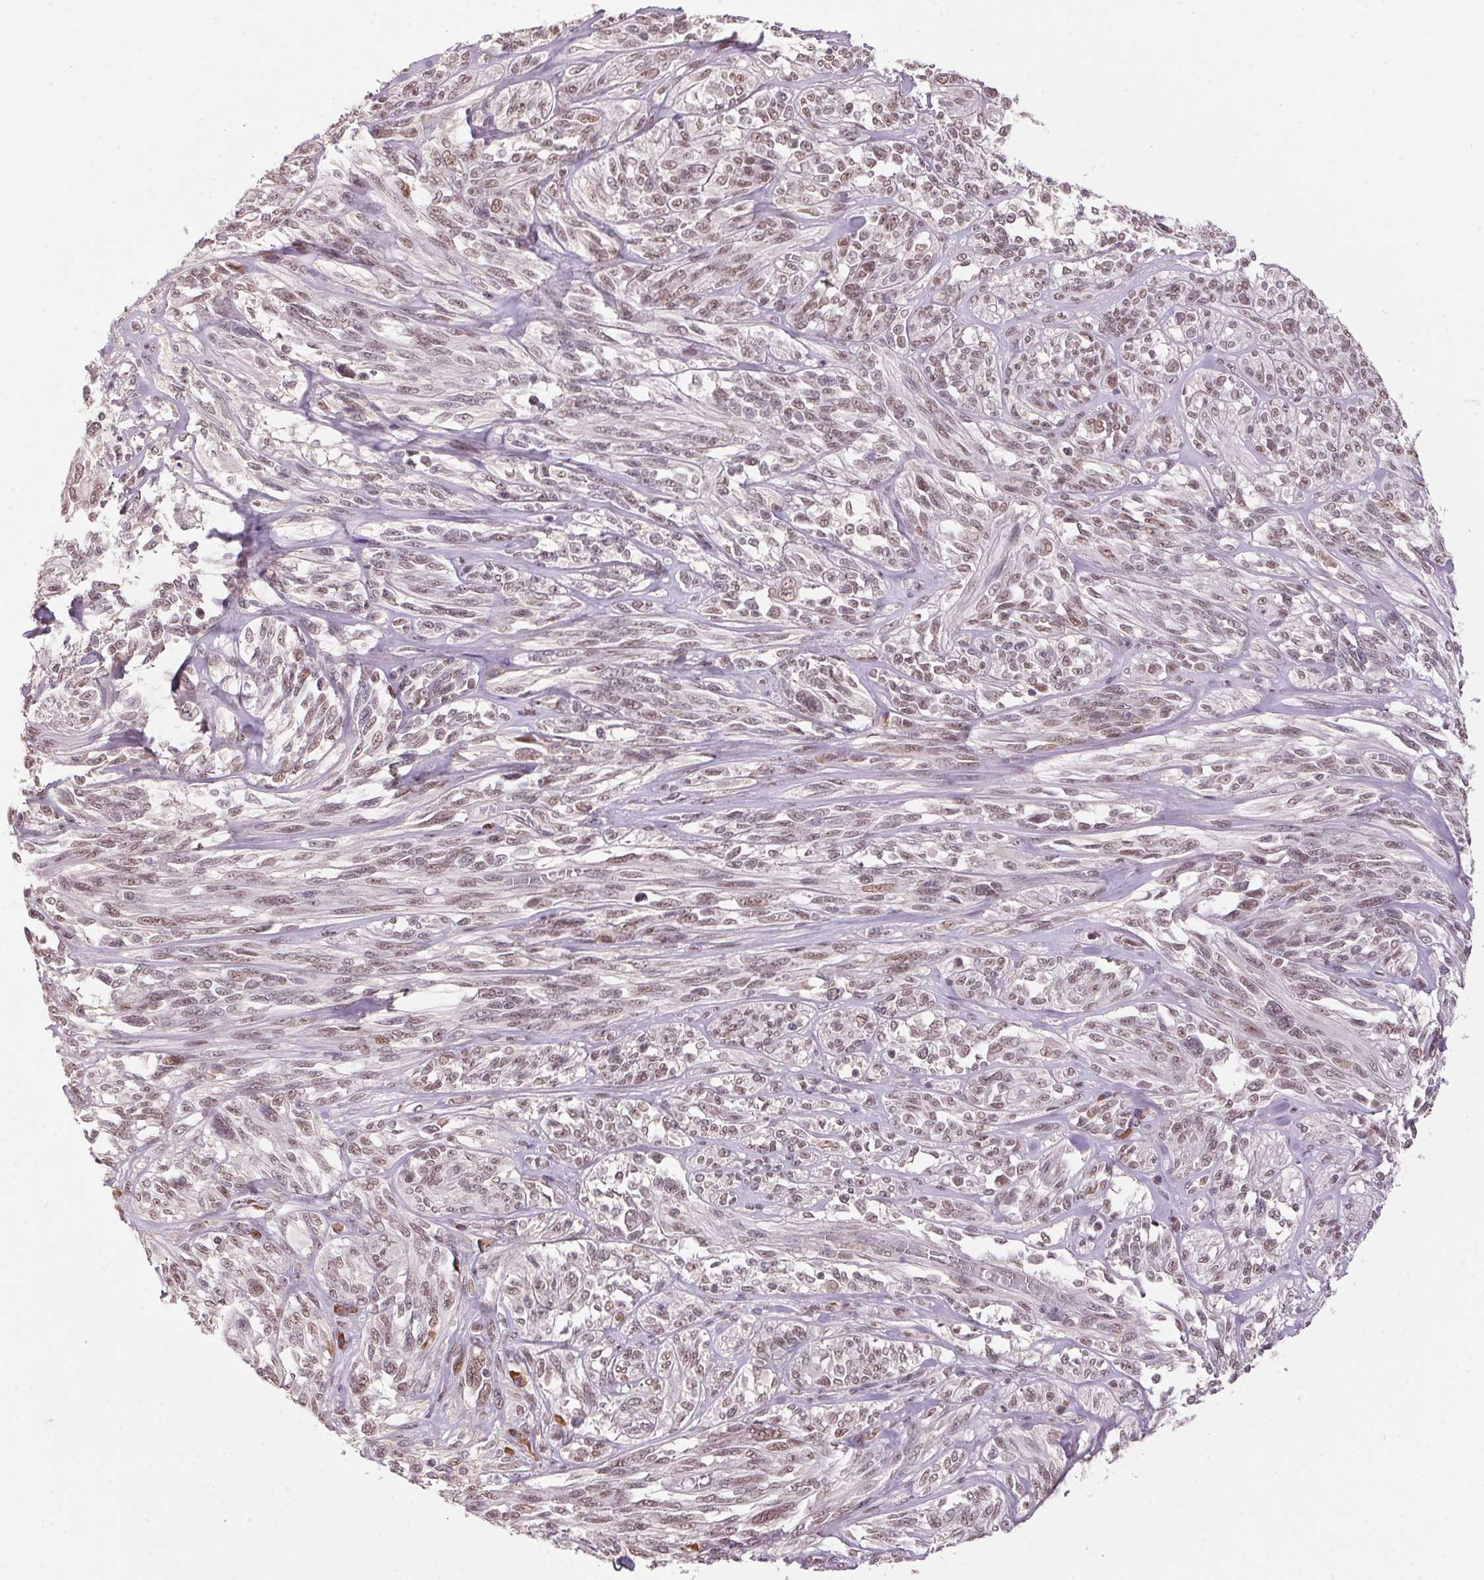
{"staining": {"intensity": "weak", "quantity": ">75%", "location": "nuclear"}, "tissue": "melanoma", "cell_type": "Tumor cells", "image_type": "cancer", "snomed": [{"axis": "morphology", "description": "Malignant melanoma, NOS"}, {"axis": "topography", "description": "Skin"}], "caption": "Human melanoma stained with a protein marker shows weak staining in tumor cells.", "gene": "ZBTB4", "patient": {"sex": "female", "age": 91}}